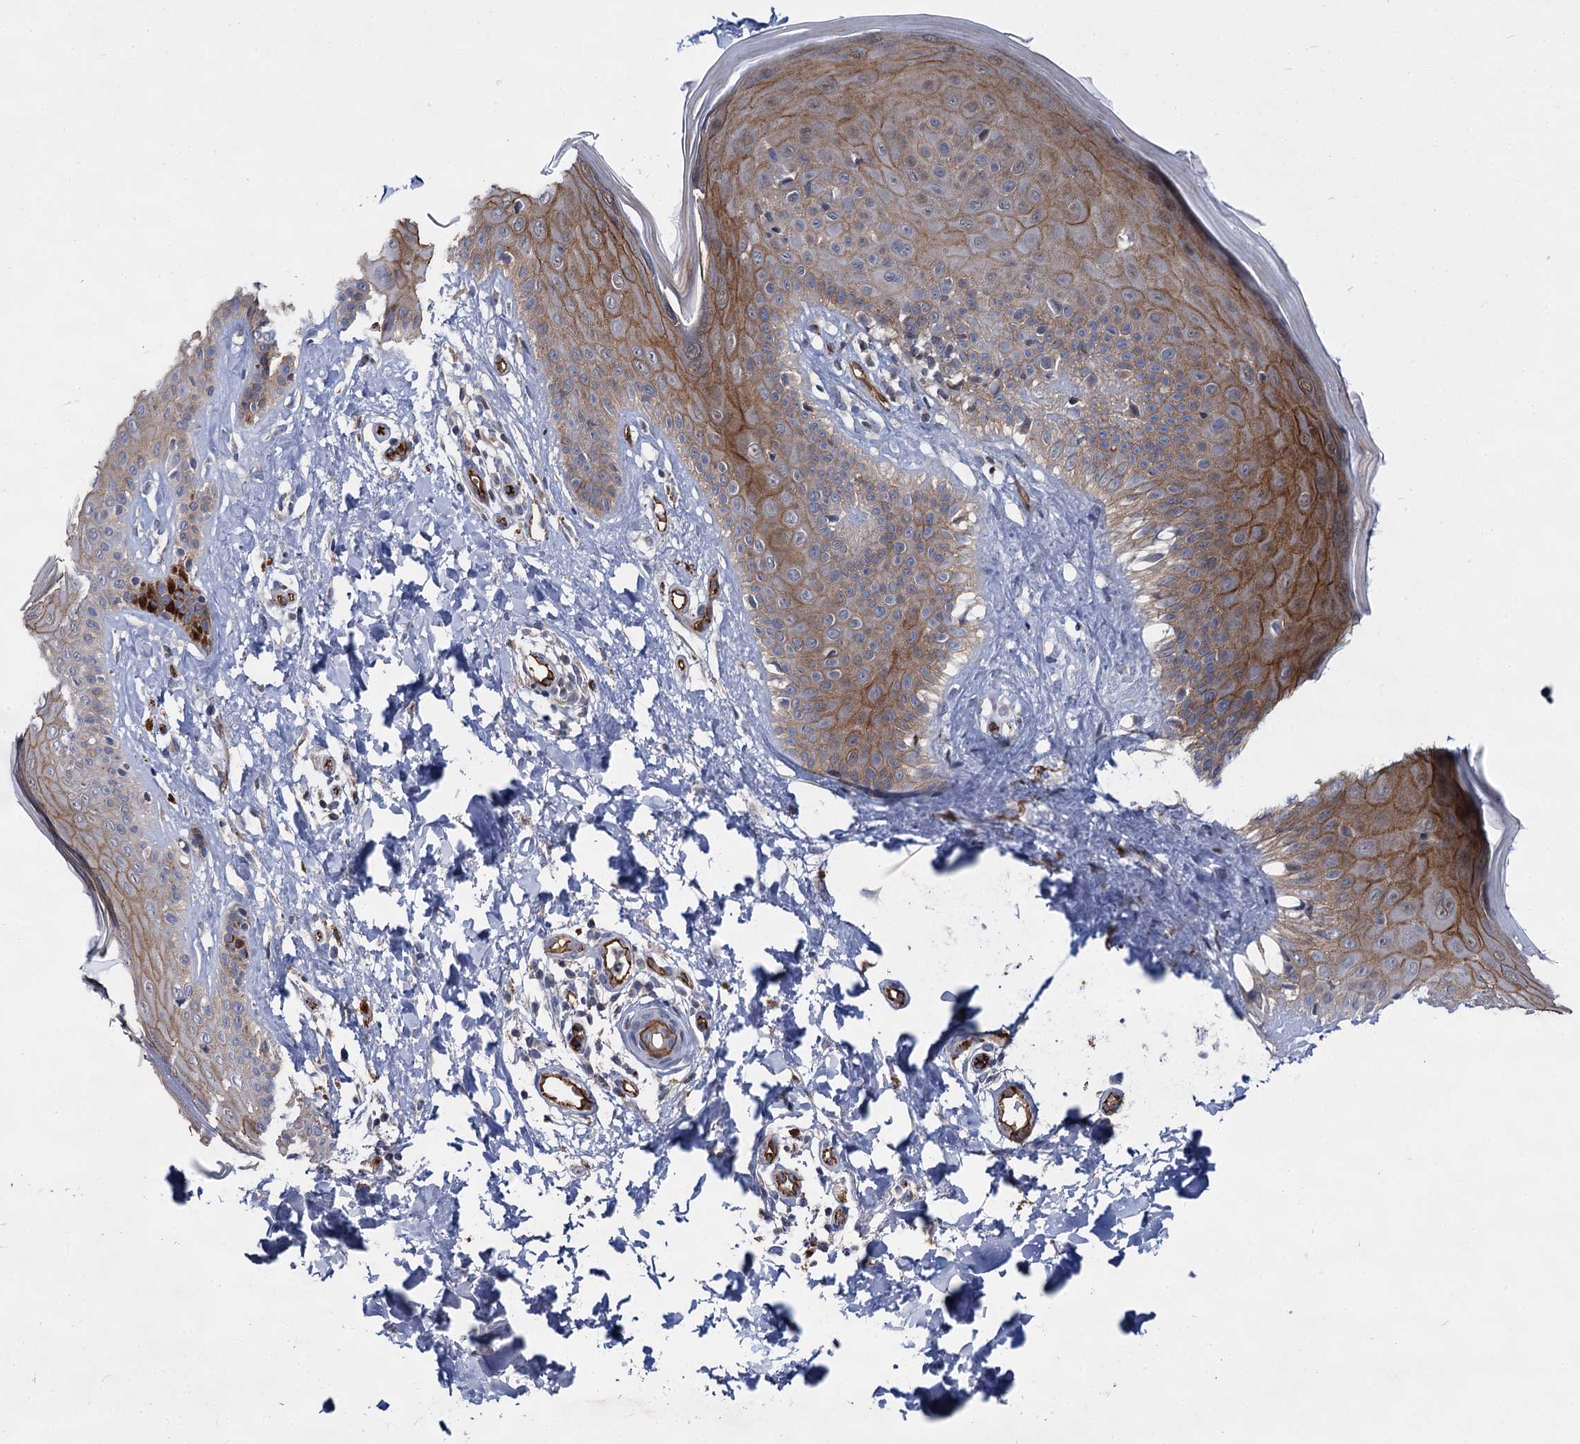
{"staining": {"intensity": "negative", "quantity": "none", "location": "none"}, "tissue": "skin", "cell_type": "Fibroblasts", "image_type": "normal", "snomed": [{"axis": "morphology", "description": "Normal tissue, NOS"}, {"axis": "topography", "description": "Skin"}], "caption": "A high-resolution image shows IHC staining of normal skin, which demonstrates no significant positivity in fibroblasts.", "gene": "ABLIM1", "patient": {"sex": "male", "age": 52}}